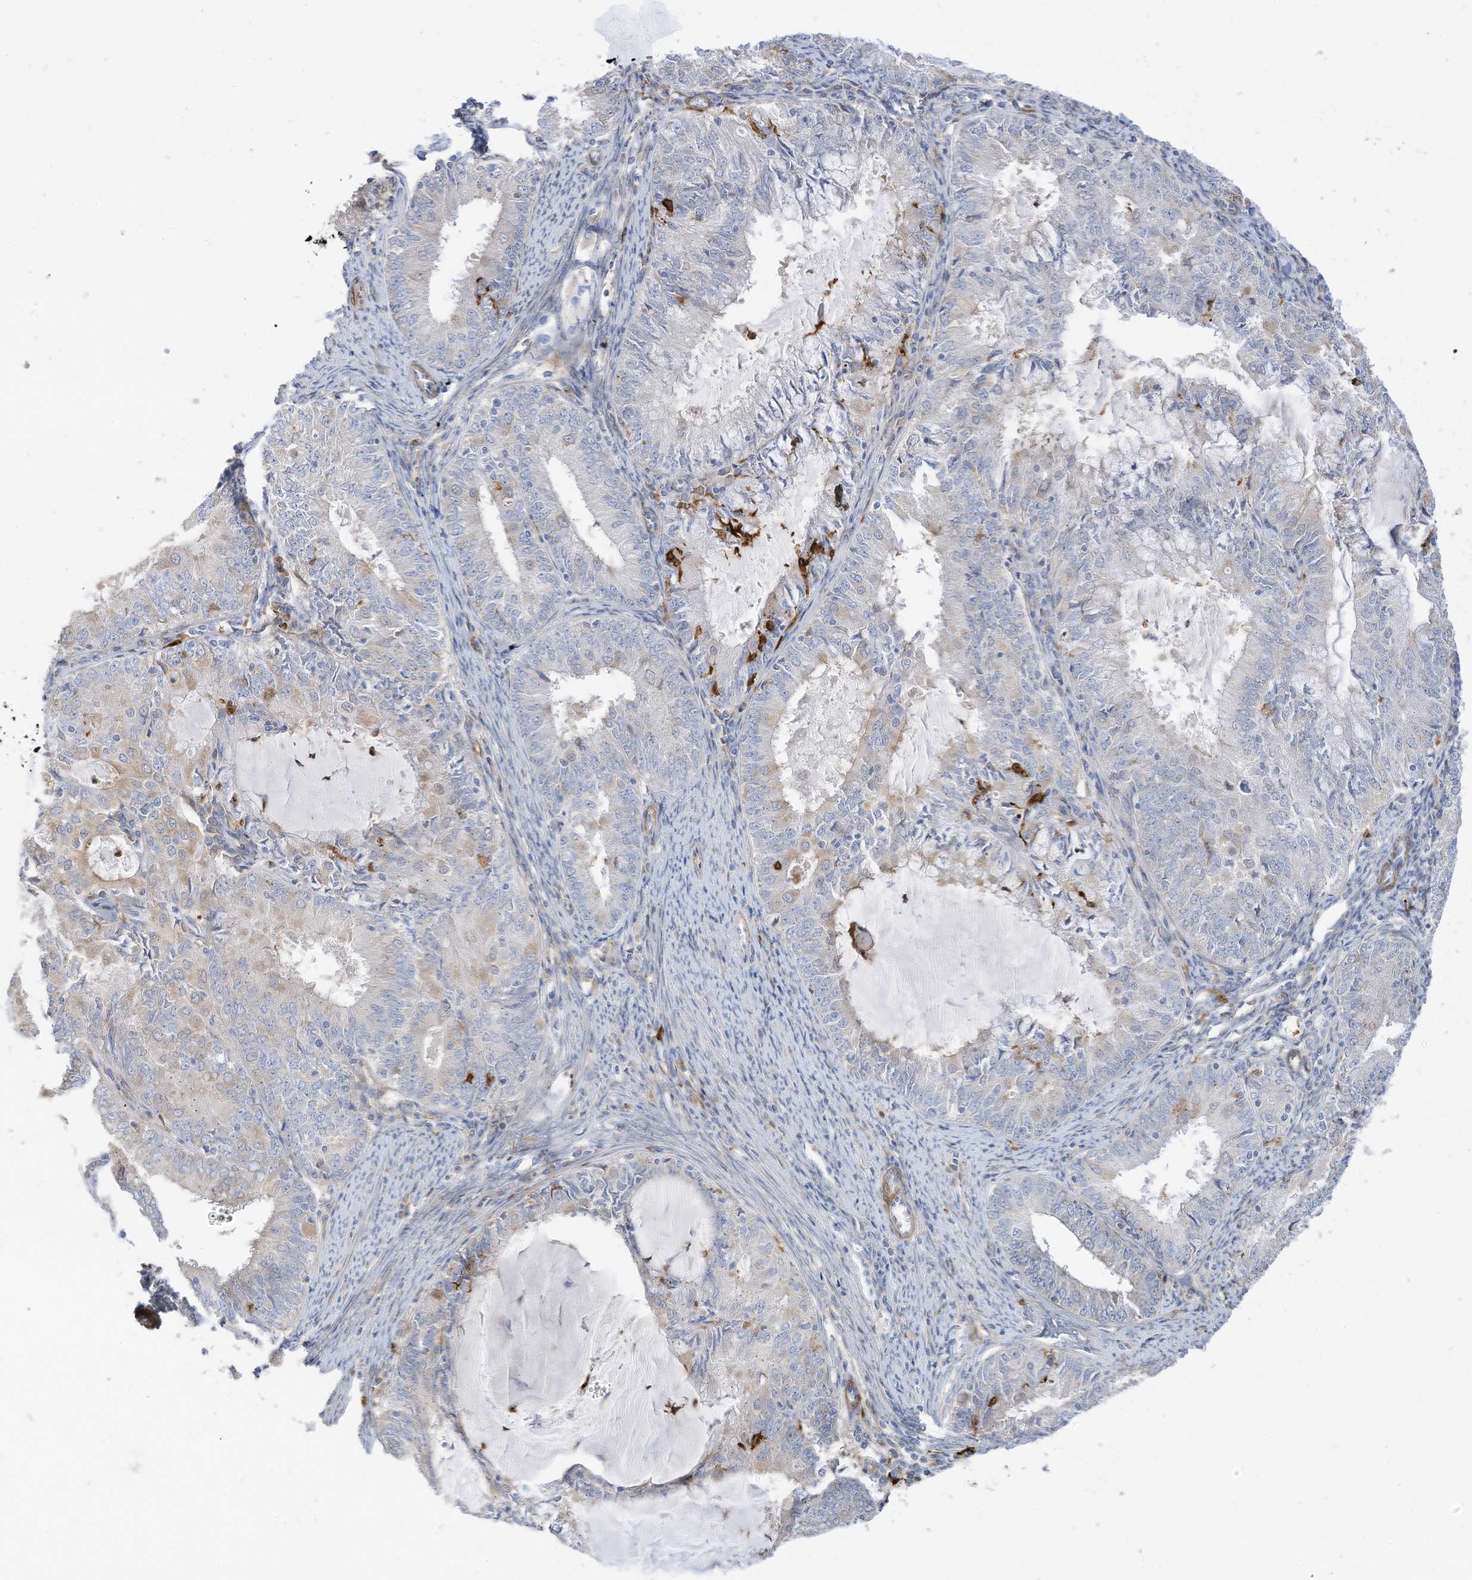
{"staining": {"intensity": "negative", "quantity": "none", "location": "none"}, "tissue": "endometrial cancer", "cell_type": "Tumor cells", "image_type": "cancer", "snomed": [{"axis": "morphology", "description": "Adenocarcinoma, NOS"}, {"axis": "topography", "description": "Endometrium"}], "caption": "Immunohistochemistry (IHC) image of neoplastic tissue: endometrial adenocarcinoma stained with DAB demonstrates no significant protein staining in tumor cells.", "gene": "ATP13A1", "patient": {"sex": "female", "age": 57}}